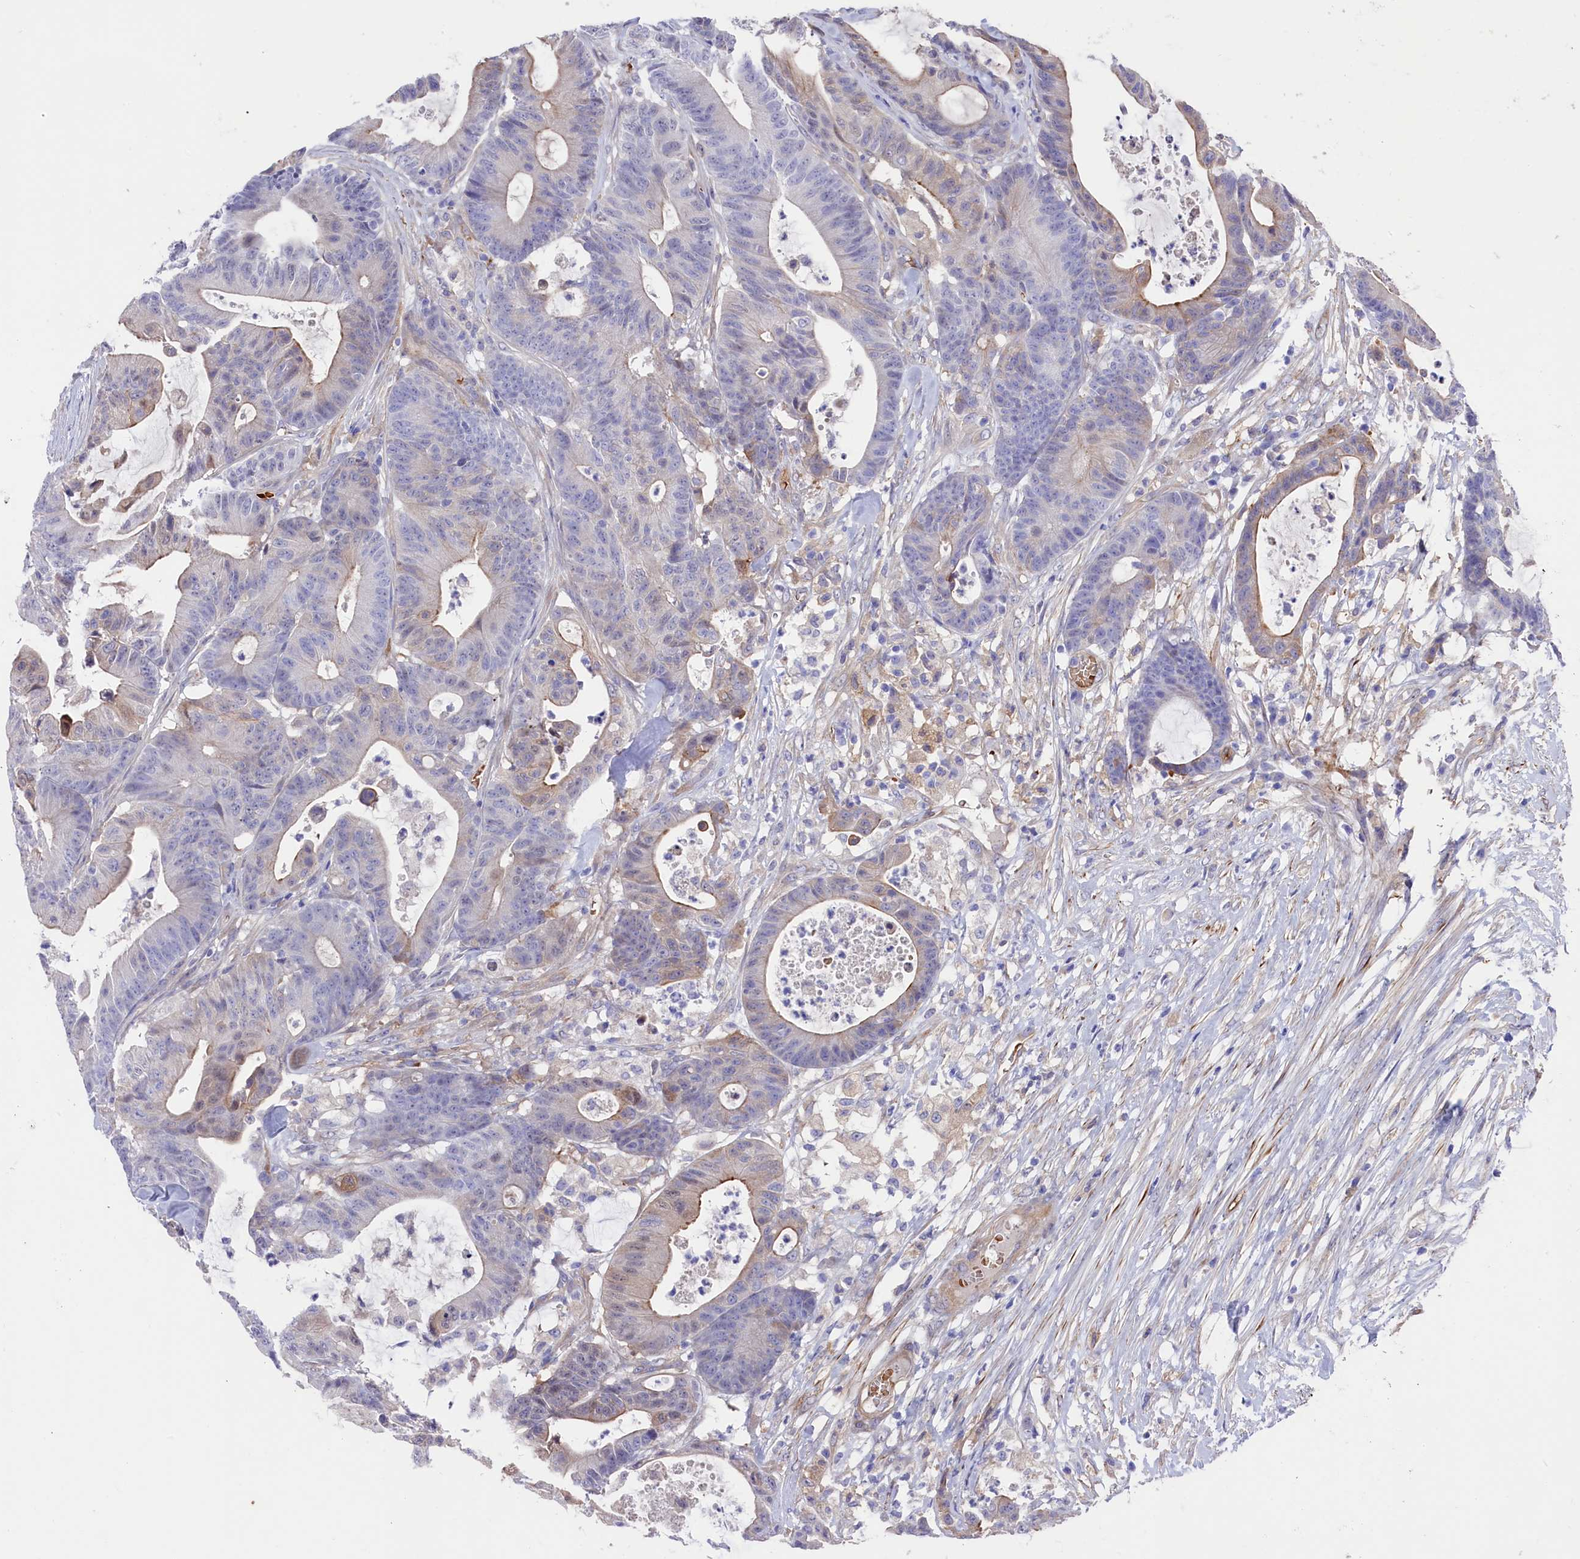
{"staining": {"intensity": "moderate", "quantity": "<25%", "location": "cytoplasmic/membranous"}, "tissue": "colorectal cancer", "cell_type": "Tumor cells", "image_type": "cancer", "snomed": [{"axis": "morphology", "description": "Adenocarcinoma, NOS"}, {"axis": "topography", "description": "Colon"}], "caption": "Immunohistochemistry (IHC) of colorectal cancer (adenocarcinoma) displays low levels of moderate cytoplasmic/membranous staining in approximately <25% of tumor cells. (DAB (3,3'-diaminobenzidine) = brown stain, brightfield microscopy at high magnification).", "gene": "LHFPL4", "patient": {"sex": "female", "age": 84}}